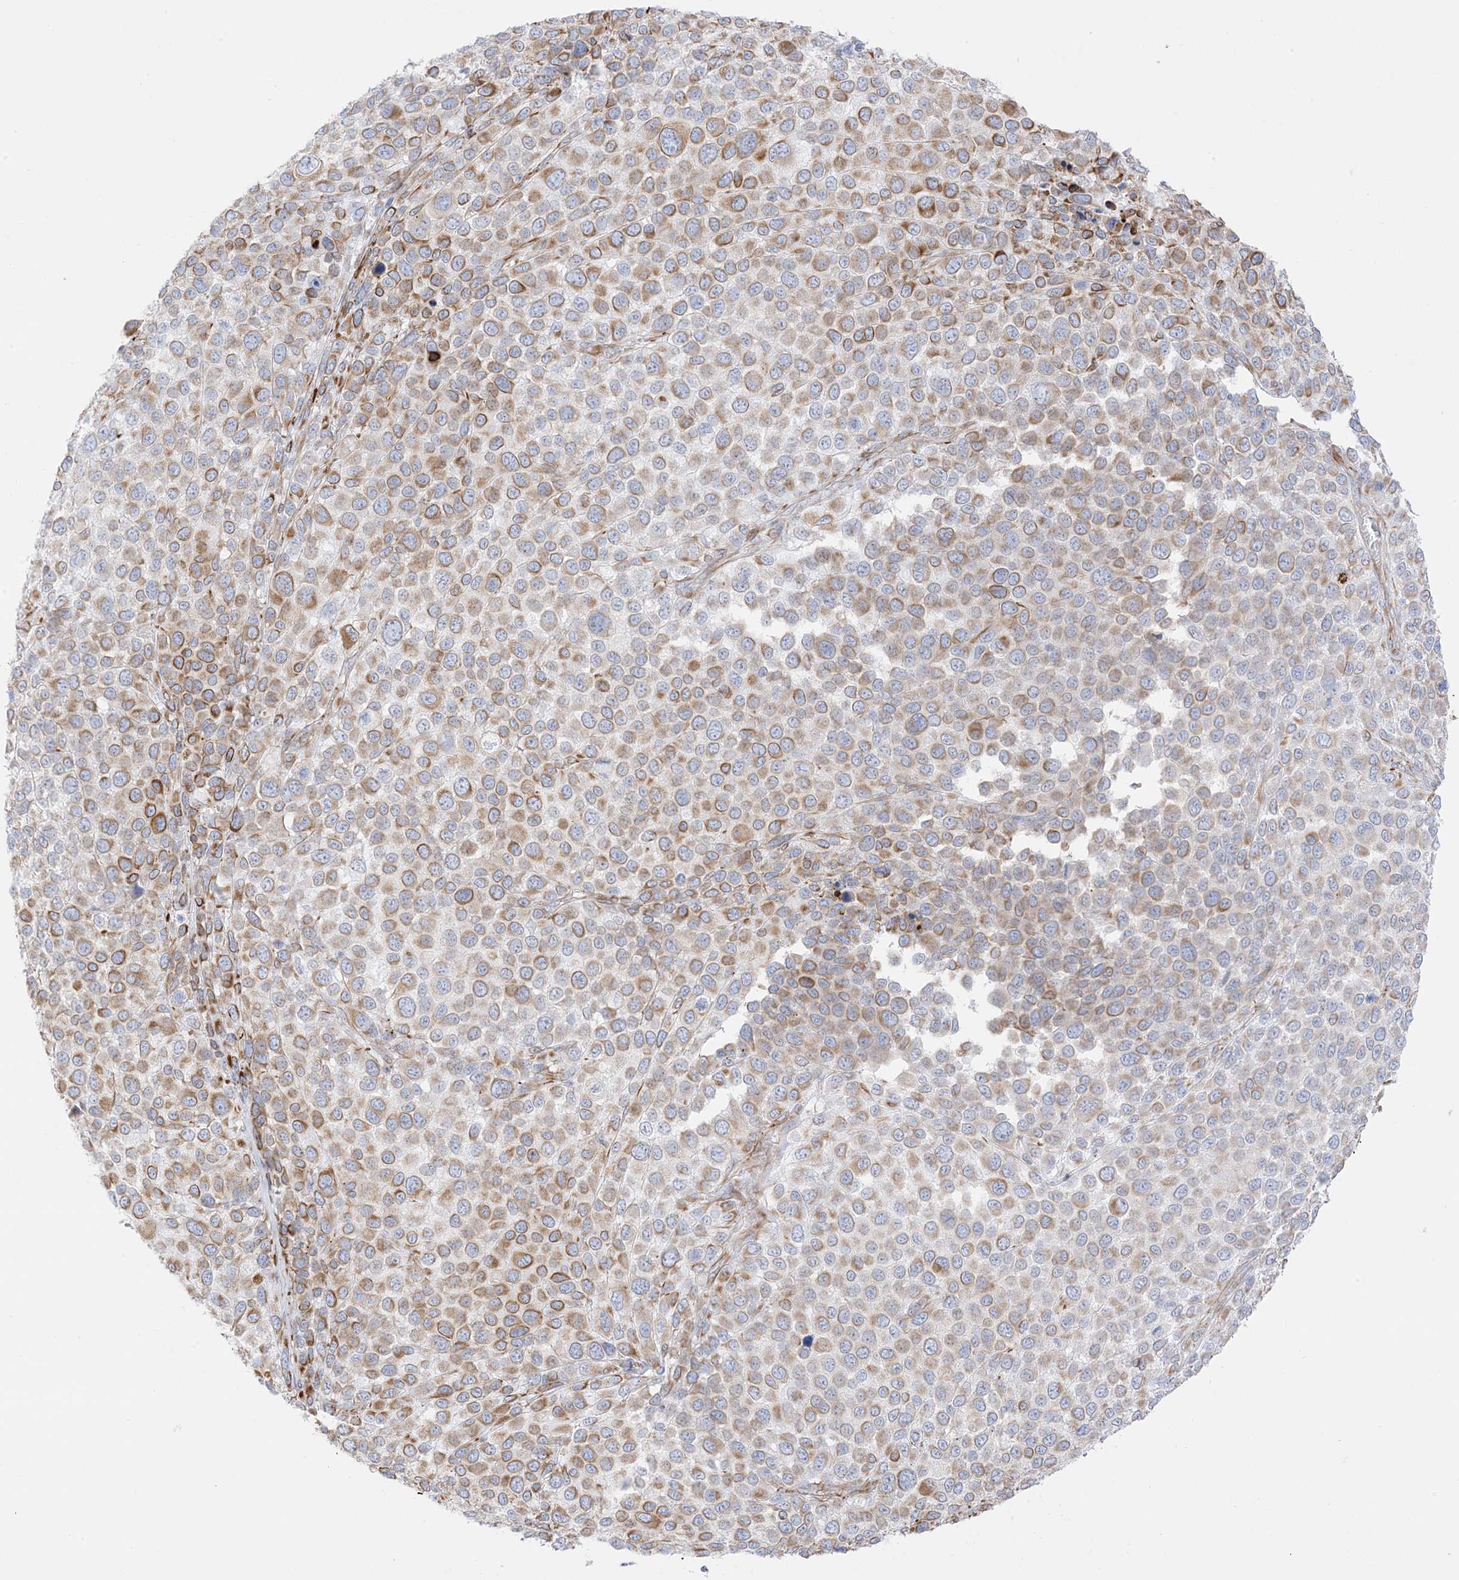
{"staining": {"intensity": "moderate", "quantity": "25%-75%", "location": "cytoplasmic/membranous"}, "tissue": "melanoma", "cell_type": "Tumor cells", "image_type": "cancer", "snomed": [{"axis": "morphology", "description": "Malignant melanoma, NOS"}, {"axis": "topography", "description": "Skin of trunk"}], "caption": "Tumor cells reveal medium levels of moderate cytoplasmic/membranous positivity in approximately 25%-75% of cells in melanoma.", "gene": "PID1", "patient": {"sex": "male", "age": 71}}